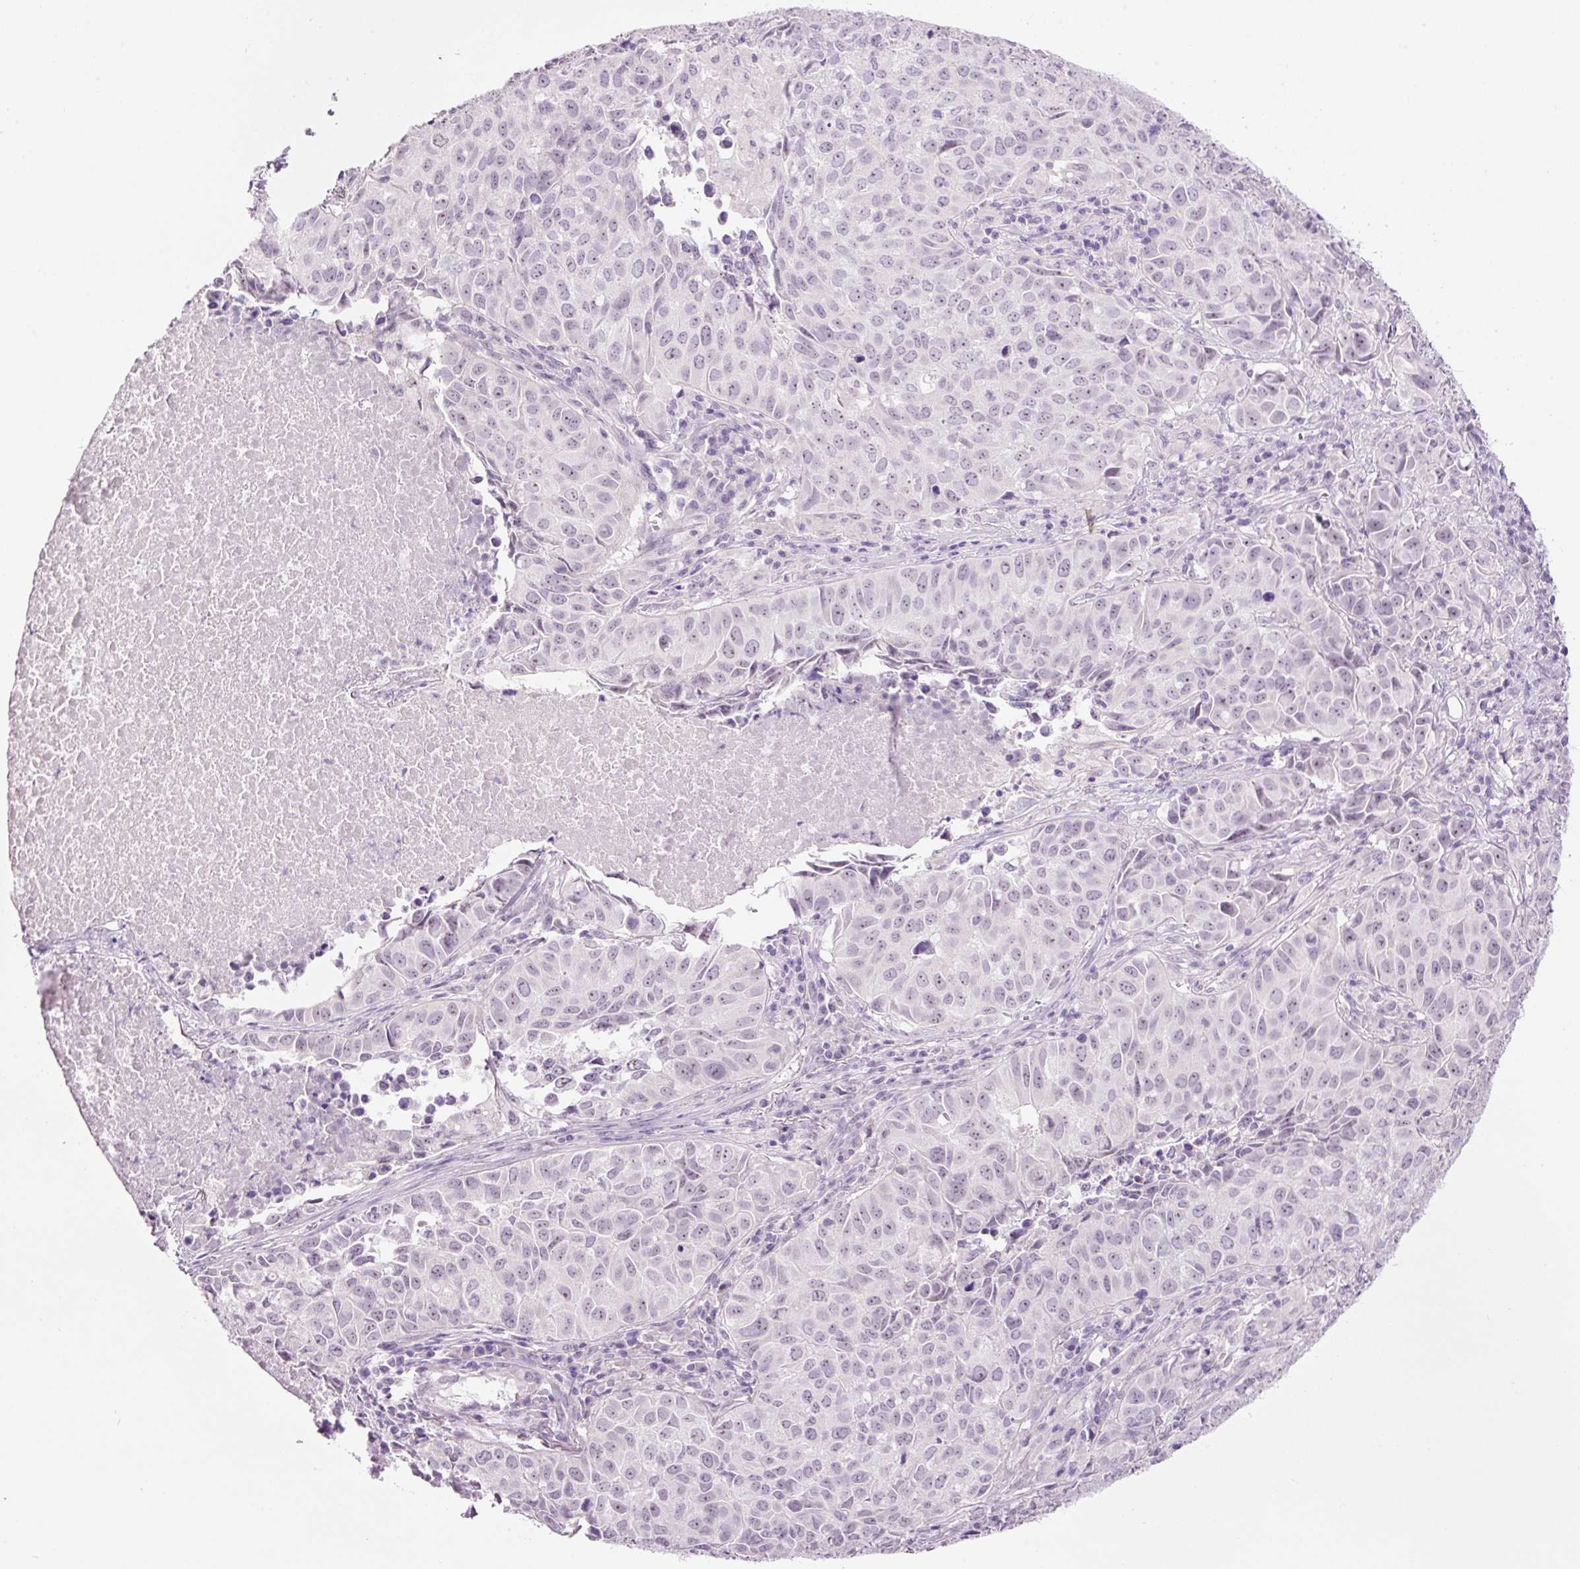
{"staining": {"intensity": "negative", "quantity": "none", "location": "none"}, "tissue": "lung cancer", "cell_type": "Tumor cells", "image_type": "cancer", "snomed": [{"axis": "morphology", "description": "Adenocarcinoma, NOS"}, {"axis": "topography", "description": "Lung"}], "caption": "This is a image of IHC staining of lung cancer, which shows no staining in tumor cells.", "gene": "GCG", "patient": {"sex": "female", "age": 50}}